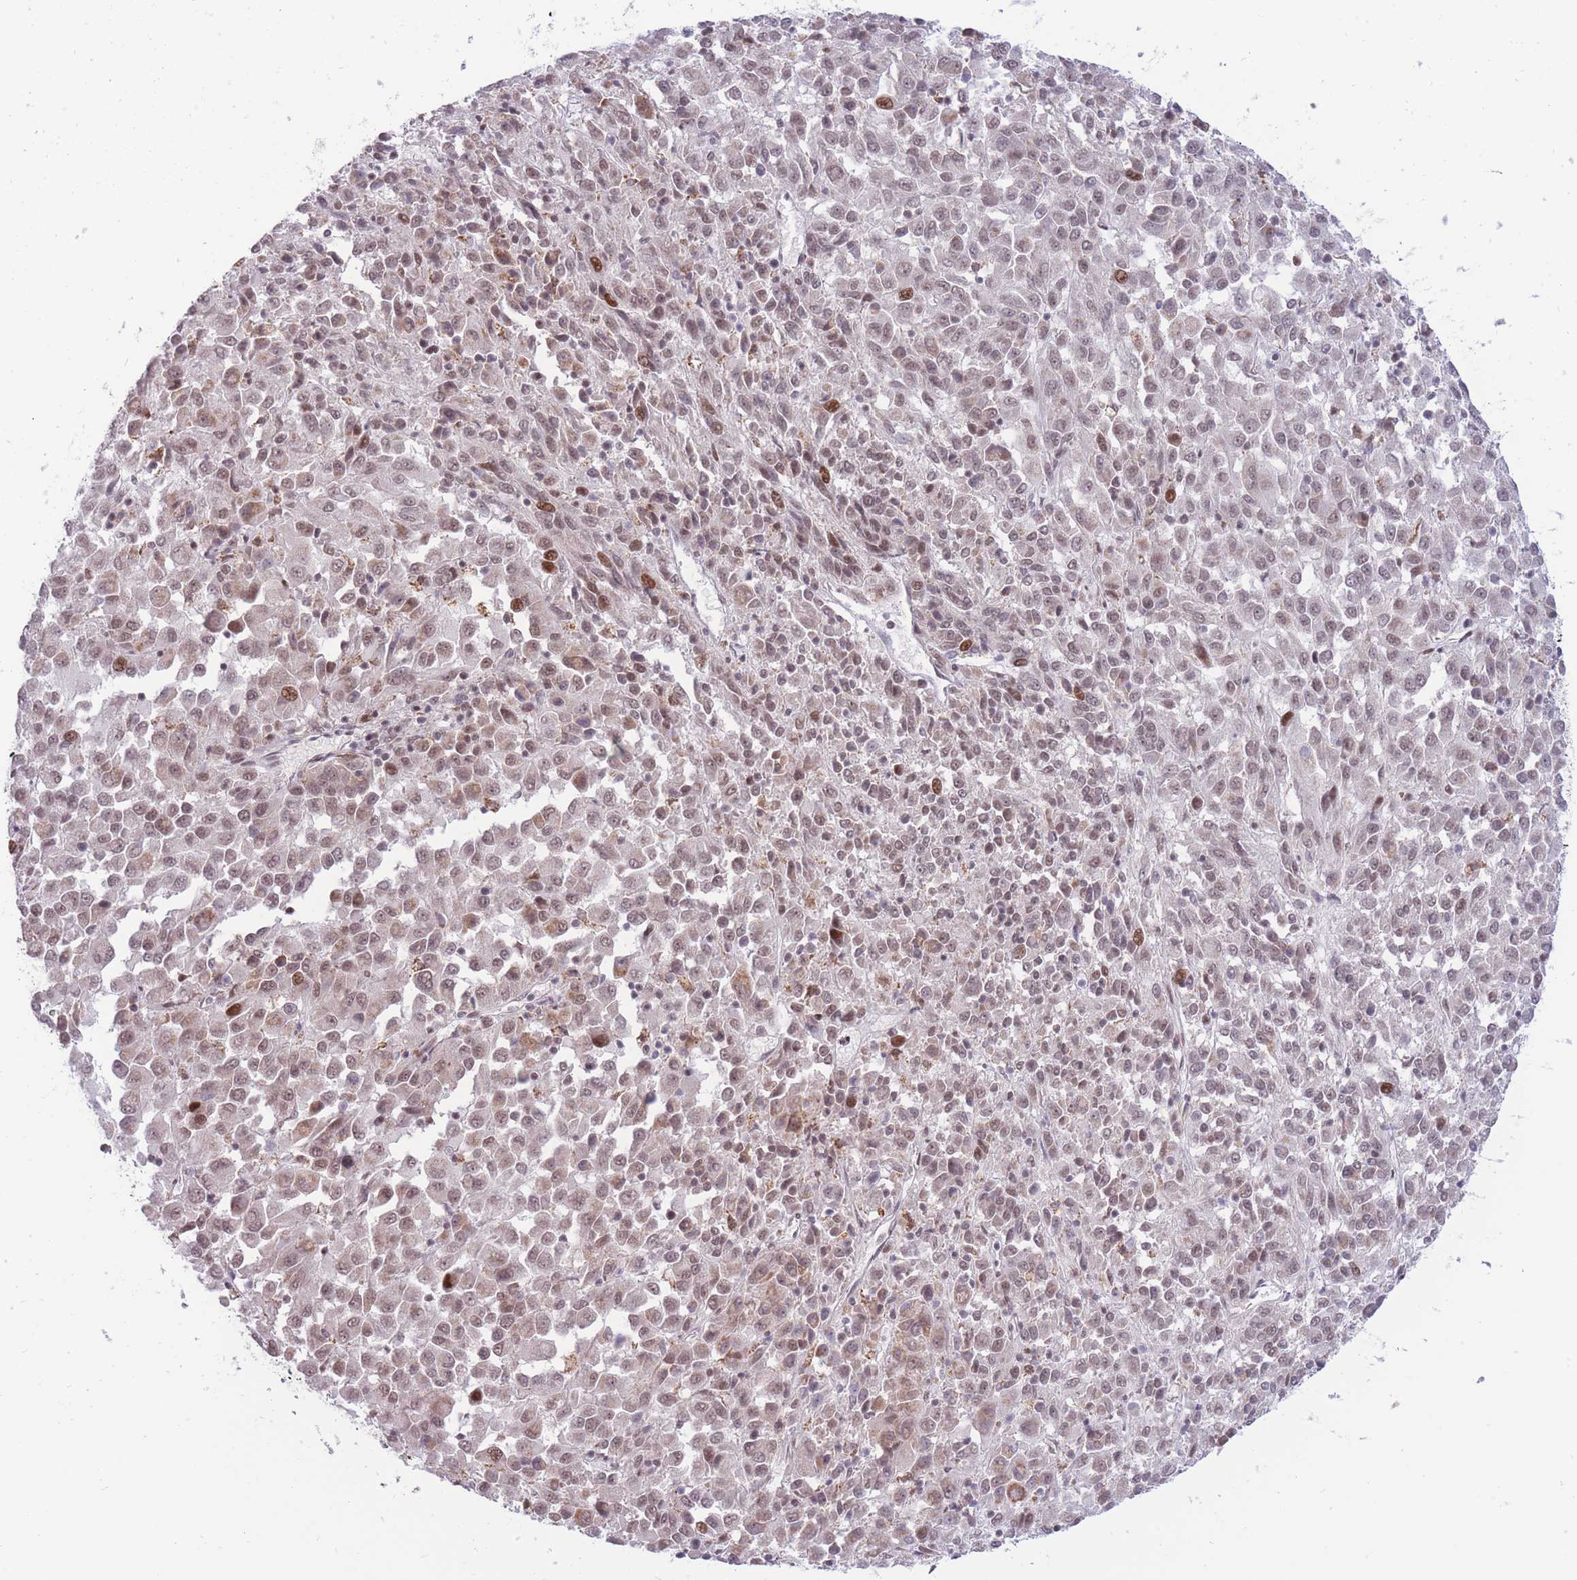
{"staining": {"intensity": "moderate", "quantity": "25%-75%", "location": "nuclear"}, "tissue": "melanoma", "cell_type": "Tumor cells", "image_type": "cancer", "snomed": [{"axis": "morphology", "description": "Malignant melanoma, Metastatic site"}, {"axis": "topography", "description": "Lung"}], "caption": "Protein staining of malignant melanoma (metastatic site) tissue displays moderate nuclear positivity in about 25%-75% of tumor cells.", "gene": "TARBP2", "patient": {"sex": "male", "age": 64}}